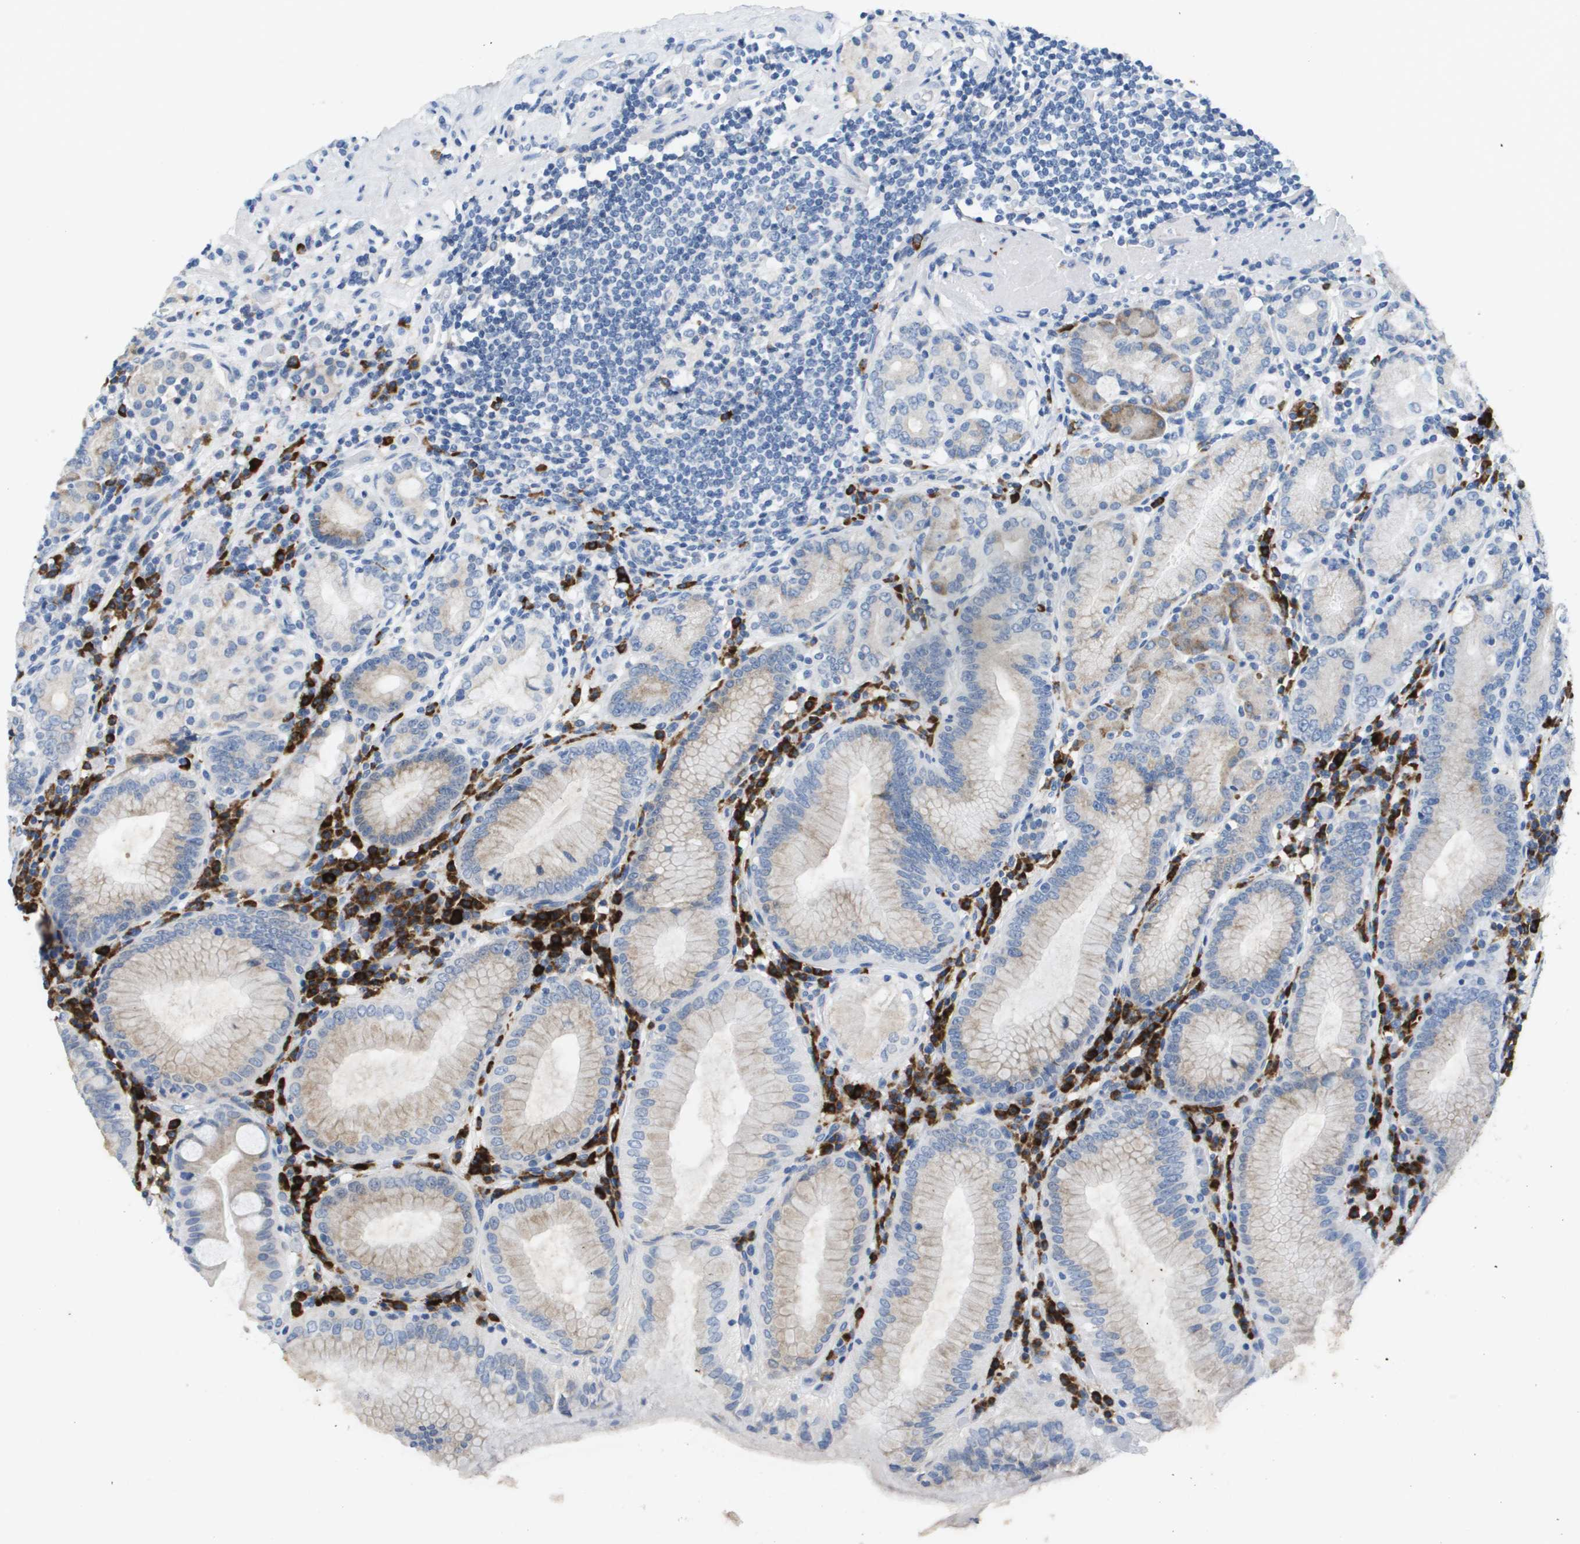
{"staining": {"intensity": "weak", "quantity": "25%-75%", "location": "cytoplasmic/membranous"}, "tissue": "stomach", "cell_type": "Glandular cells", "image_type": "normal", "snomed": [{"axis": "morphology", "description": "Normal tissue, NOS"}, {"axis": "topography", "description": "Stomach, lower"}], "caption": "Approximately 25%-75% of glandular cells in normal stomach demonstrate weak cytoplasmic/membranous protein staining as visualized by brown immunohistochemical staining.", "gene": "CD3G", "patient": {"sex": "female", "age": 76}}